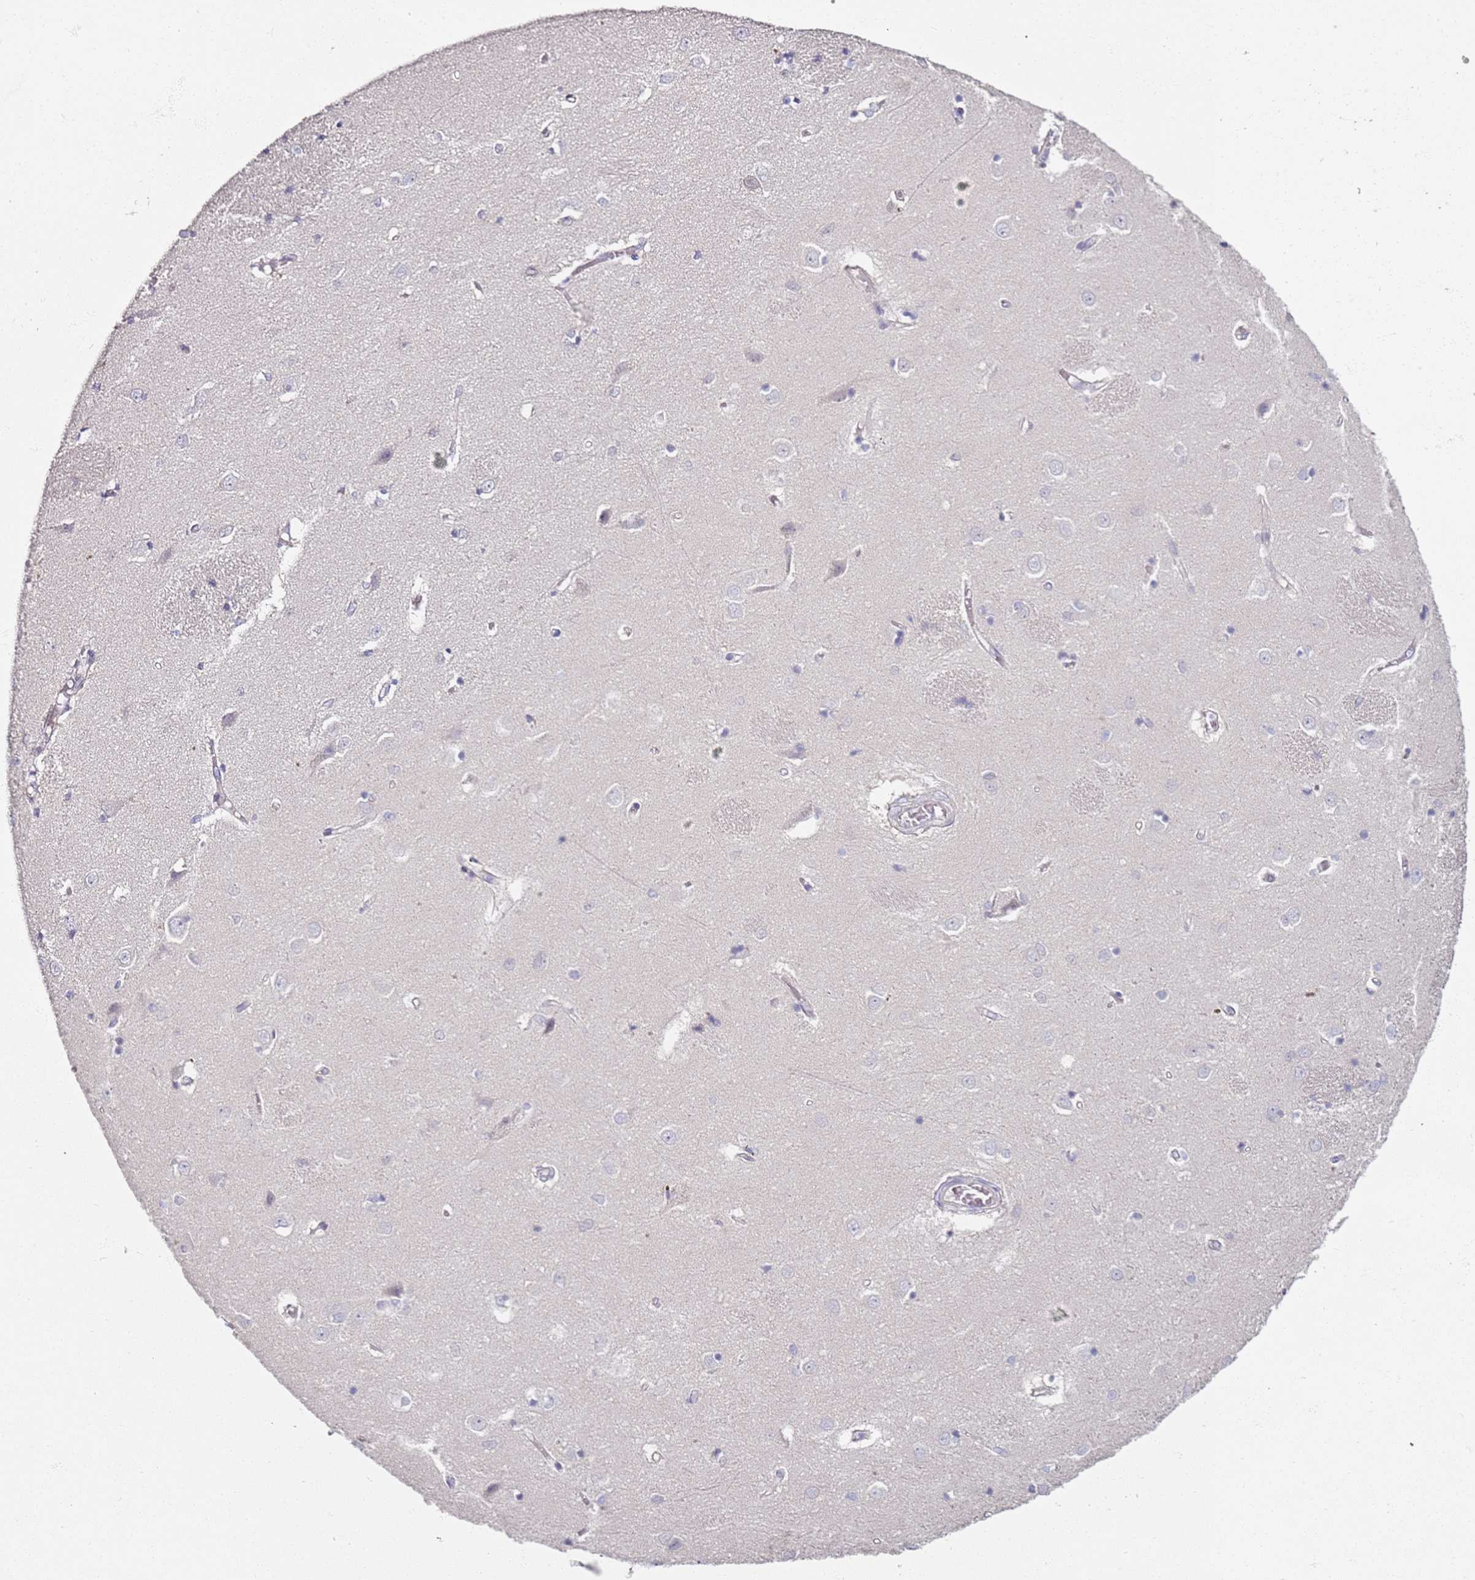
{"staining": {"intensity": "negative", "quantity": "none", "location": "none"}, "tissue": "caudate", "cell_type": "Glial cells", "image_type": "normal", "snomed": [{"axis": "morphology", "description": "Normal tissue, NOS"}, {"axis": "topography", "description": "Lateral ventricle wall"}], "caption": "DAB immunohistochemical staining of unremarkable human caudate reveals no significant positivity in glial cells. (Brightfield microscopy of DAB (3,3'-diaminobenzidine) immunohistochemistry (IHC) at high magnification).", "gene": "CD40LG", "patient": {"sex": "male", "age": 37}}